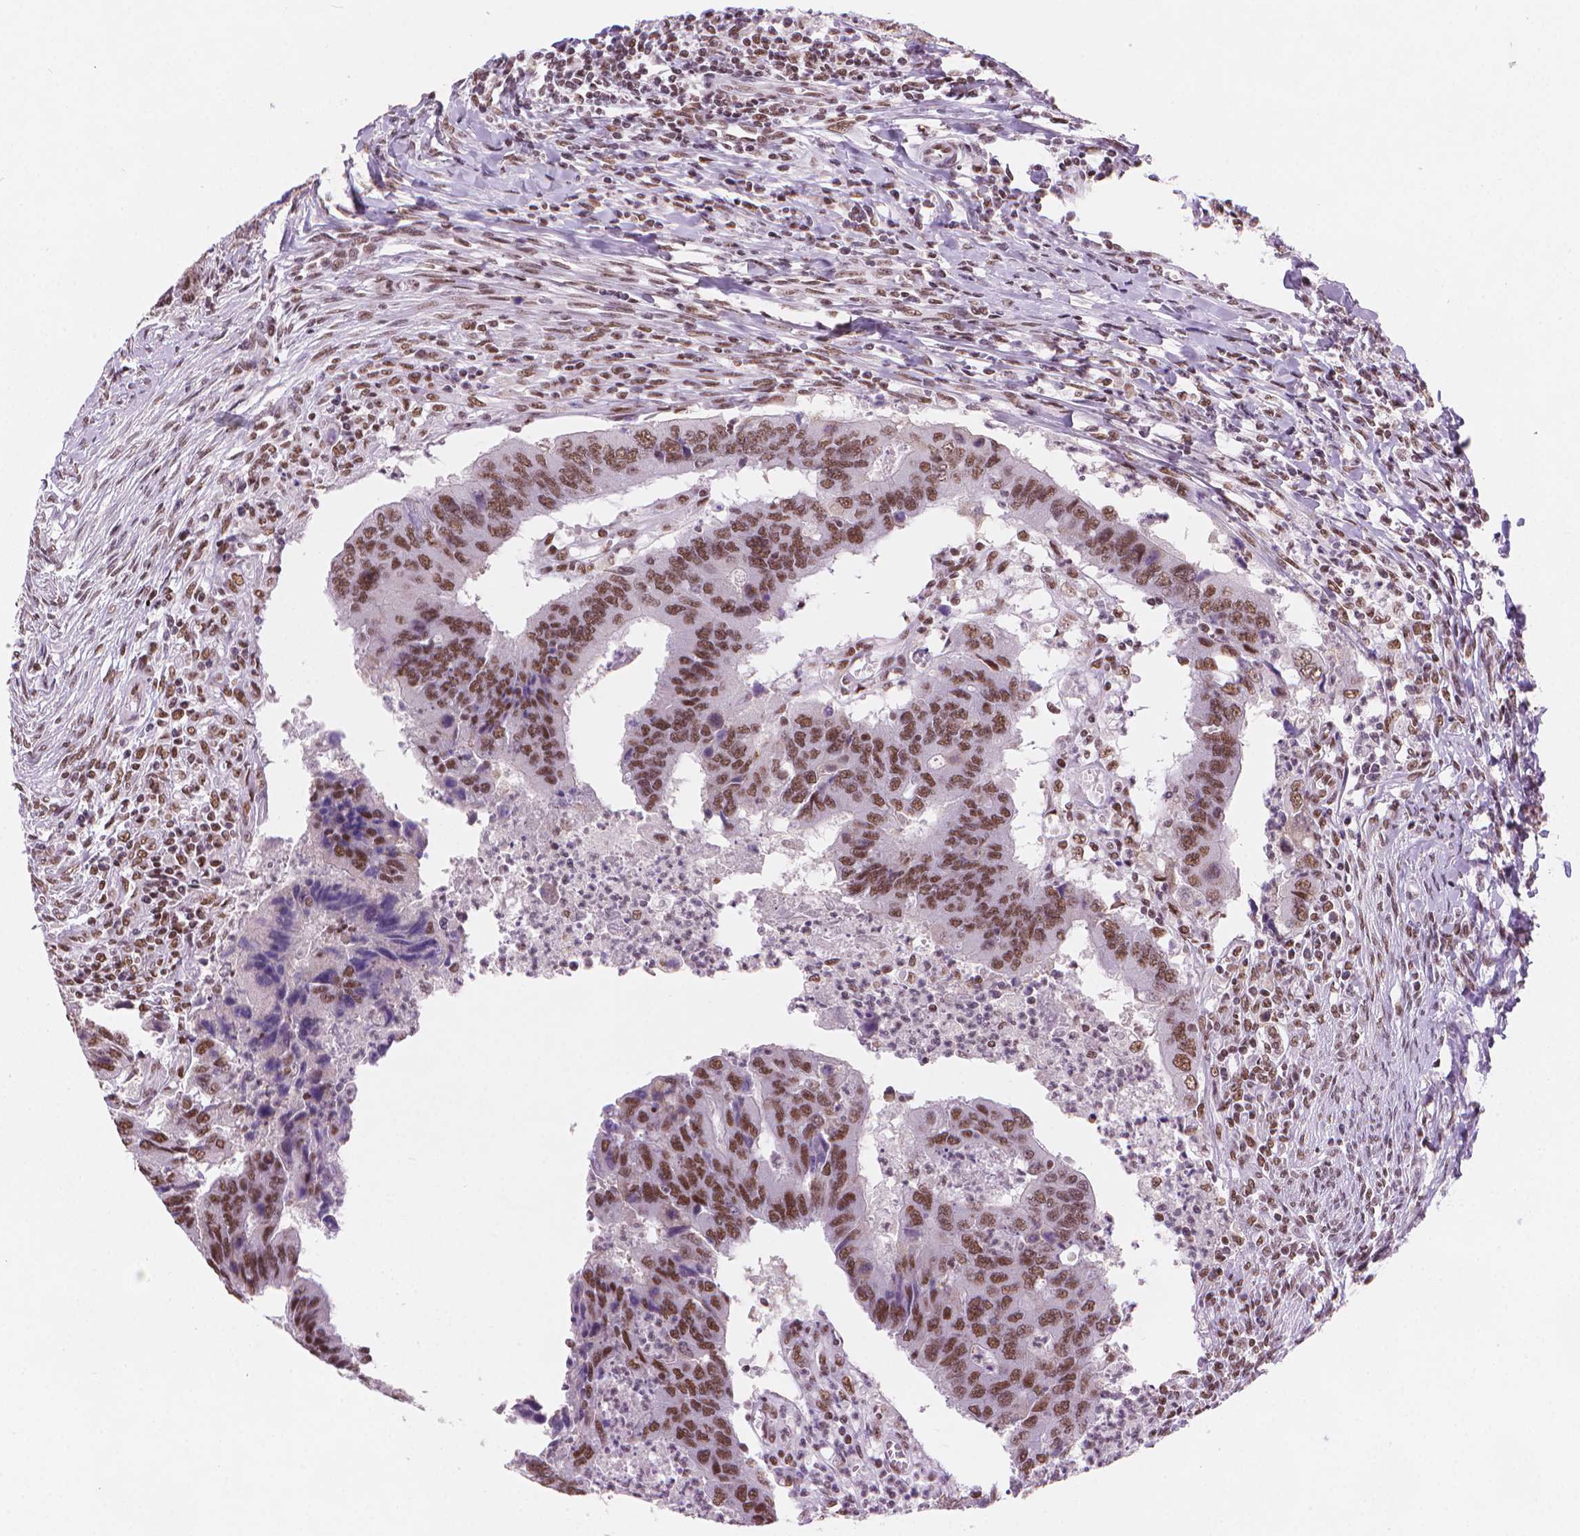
{"staining": {"intensity": "moderate", "quantity": ">75%", "location": "nuclear"}, "tissue": "colorectal cancer", "cell_type": "Tumor cells", "image_type": "cancer", "snomed": [{"axis": "morphology", "description": "Adenocarcinoma, NOS"}, {"axis": "topography", "description": "Colon"}], "caption": "Immunohistochemistry micrograph of human colorectal cancer stained for a protein (brown), which demonstrates medium levels of moderate nuclear positivity in about >75% of tumor cells.", "gene": "RPA4", "patient": {"sex": "female", "age": 67}}